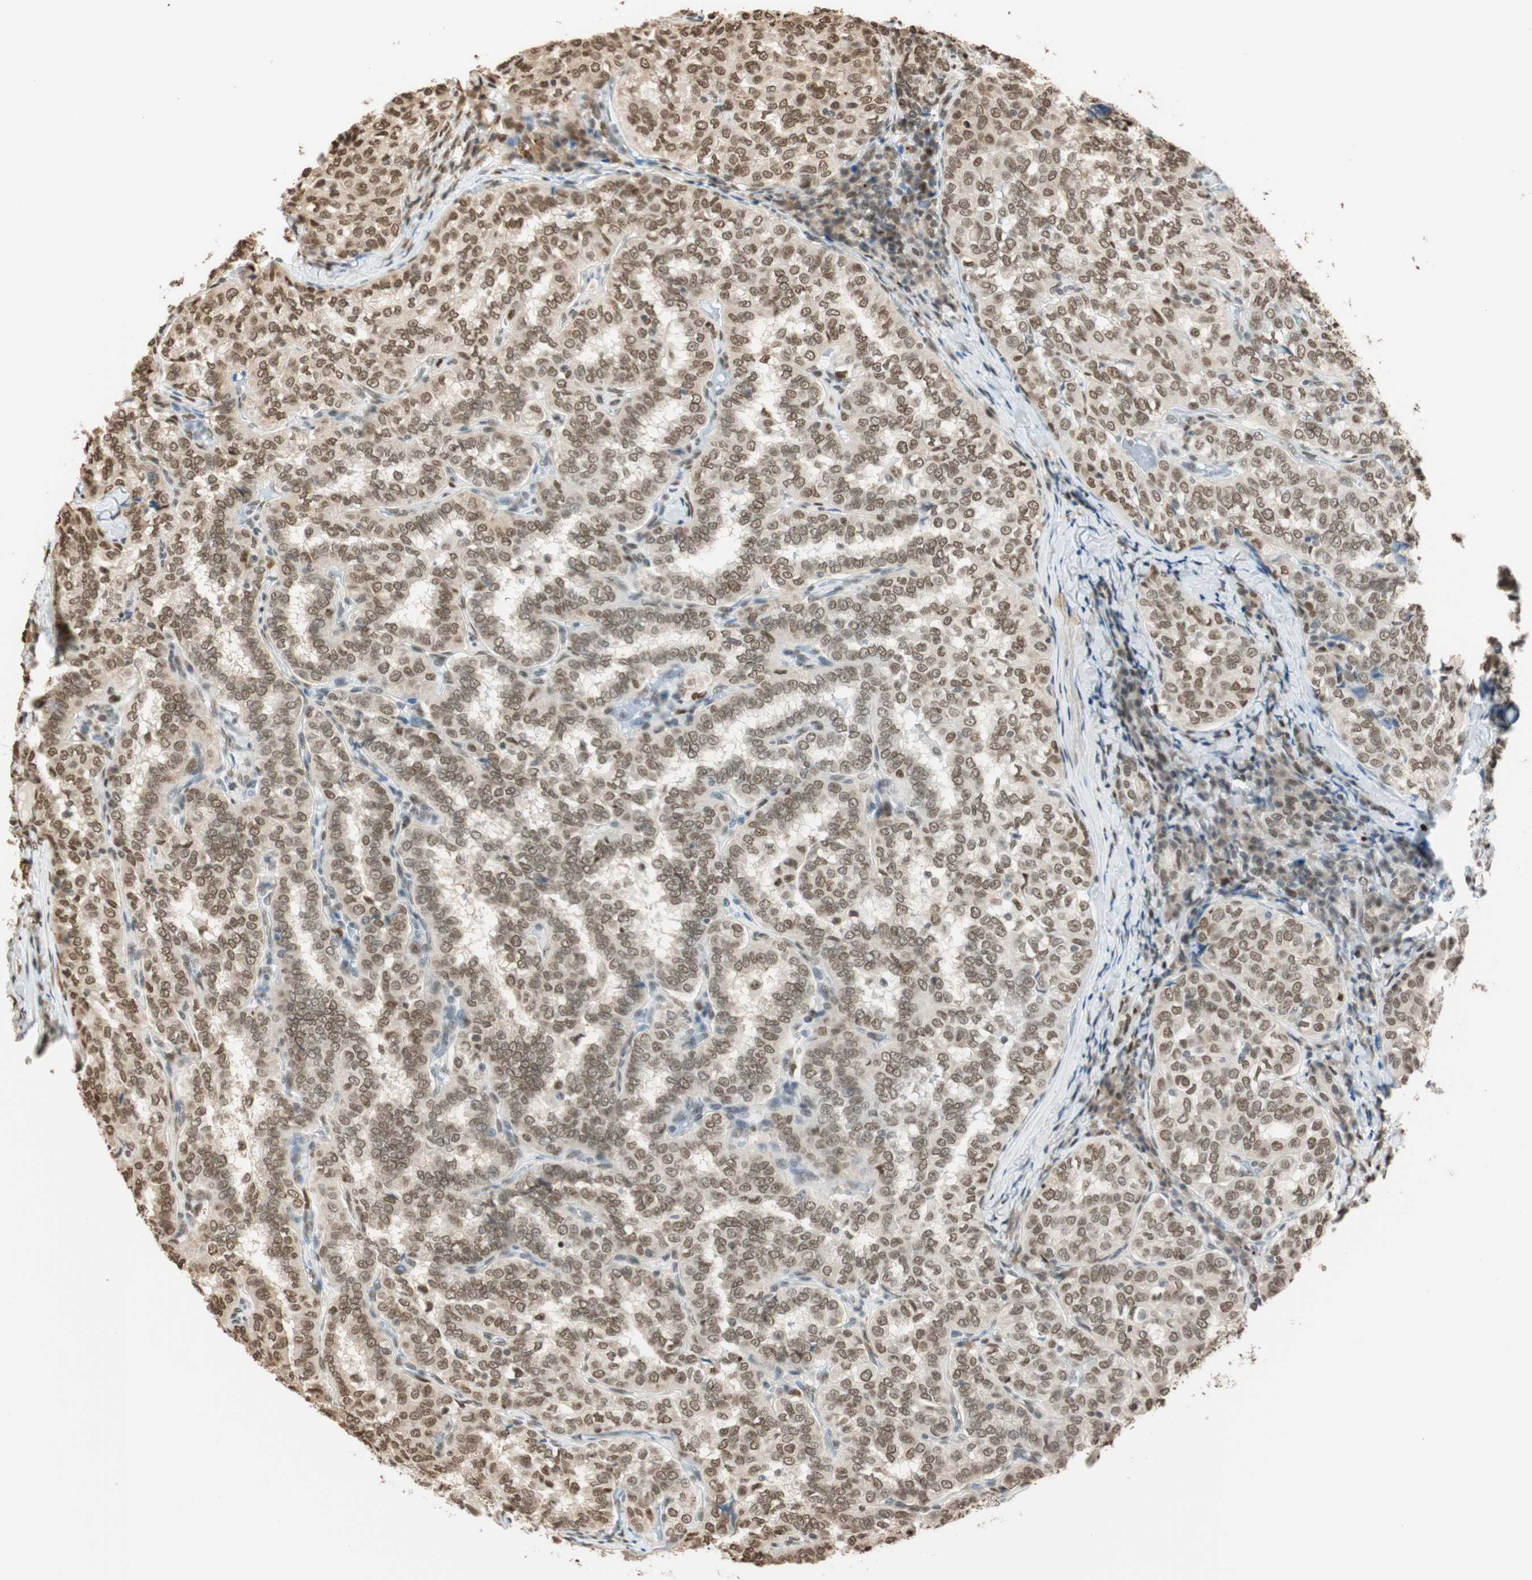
{"staining": {"intensity": "moderate", "quantity": ">75%", "location": "nuclear"}, "tissue": "thyroid cancer", "cell_type": "Tumor cells", "image_type": "cancer", "snomed": [{"axis": "morphology", "description": "Carcinoma, NOS"}, {"axis": "topography", "description": "Thyroid gland"}], "caption": "About >75% of tumor cells in human thyroid carcinoma reveal moderate nuclear protein expression as visualized by brown immunohistochemical staining.", "gene": "FANCG", "patient": {"sex": "female", "age": 77}}